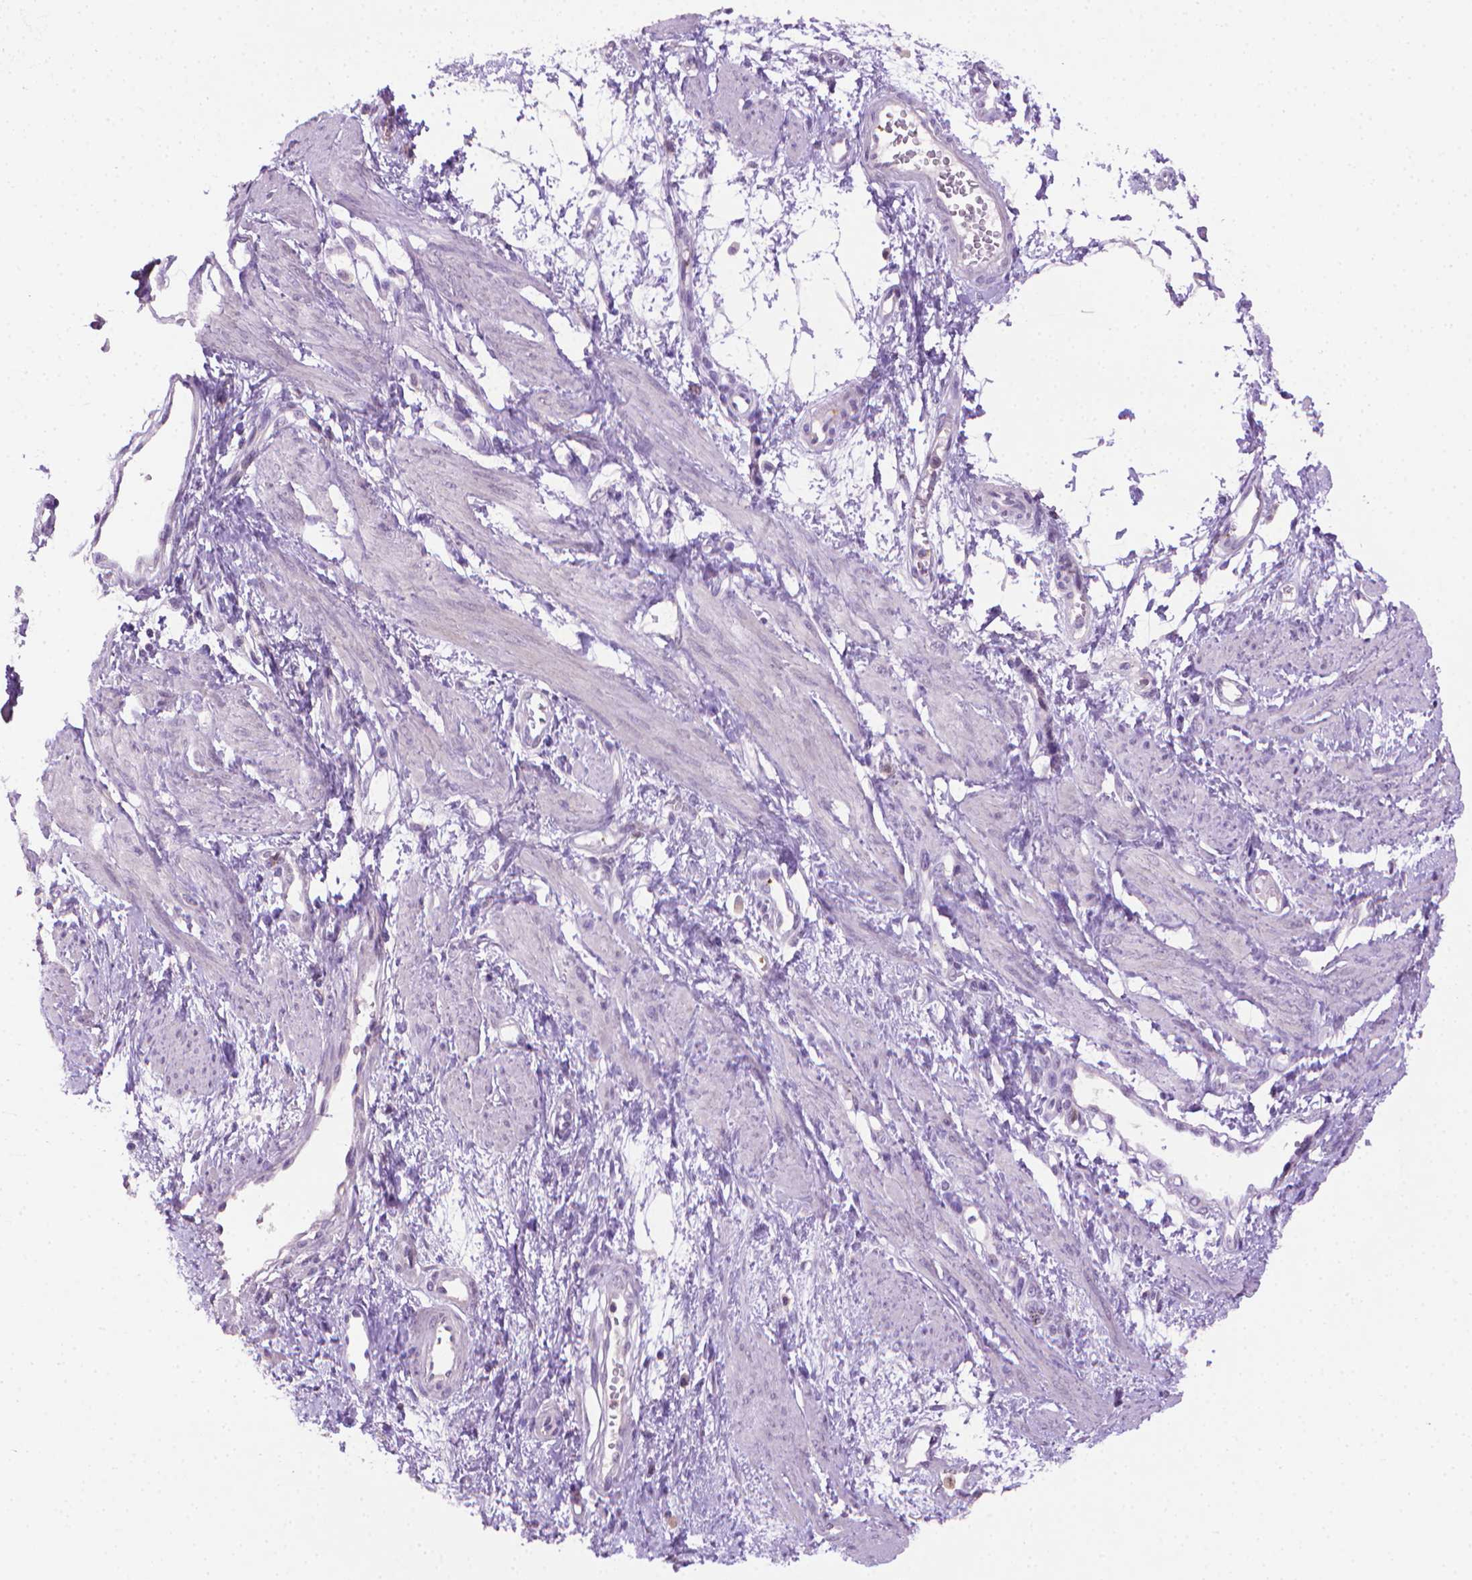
{"staining": {"intensity": "negative", "quantity": "none", "location": "none"}, "tissue": "smooth muscle", "cell_type": "Smooth muscle cells", "image_type": "normal", "snomed": [{"axis": "morphology", "description": "Normal tissue, NOS"}, {"axis": "topography", "description": "Smooth muscle"}, {"axis": "topography", "description": "Uterus"}], "caption": "Immunohistochemical staining of unremarkable human smooth muscle reveals no significant positivity in smooth muscle cells. (DAB immunohistochemistry (IHC) visualized using brightfield microscopy, high magnification).", "gene": "CDKN2D", "patient": {"sex": "female", "age": 39}}